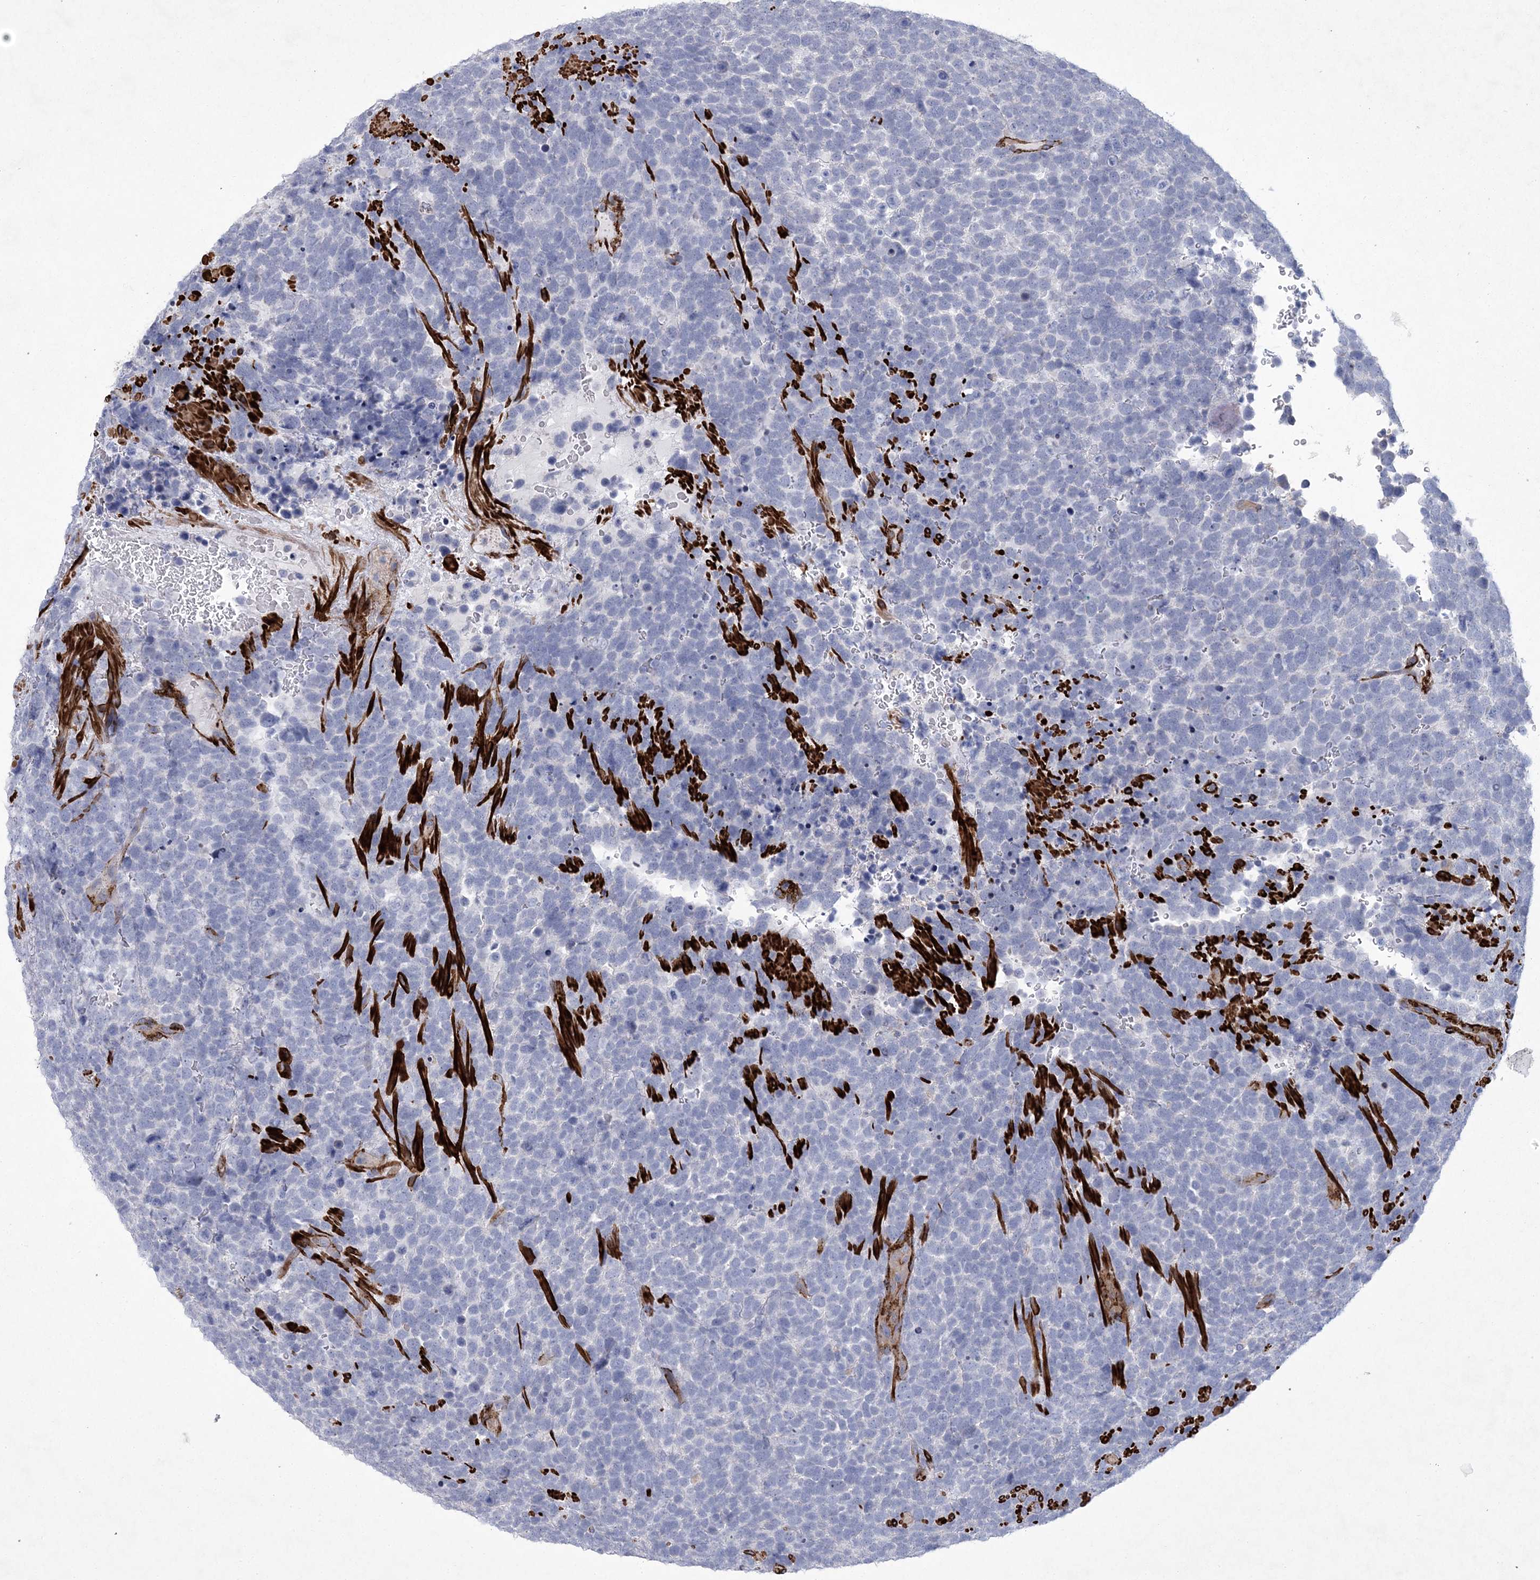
{"staining": {"intensity": "negative", "quantity": "none", "location": "none"}, "tissue": "urothelial cancer", "cell_type": "Tumor cells", "image_type": "cancer", "snomed": [{"axis": "morphology", "description": "Urothelial carcinoma, High grade"}, {"axis": "topography", "description": "Urinary bladder"}], "caption": "High power microscopy micrograph of an immunohistochemistry (IHC) micrograph of high-grade urothelial carcinoma, revealing no significant staining in tumor cells.", "gene": "ARSJ", "patient": {"sex": "female", "age": 82}}